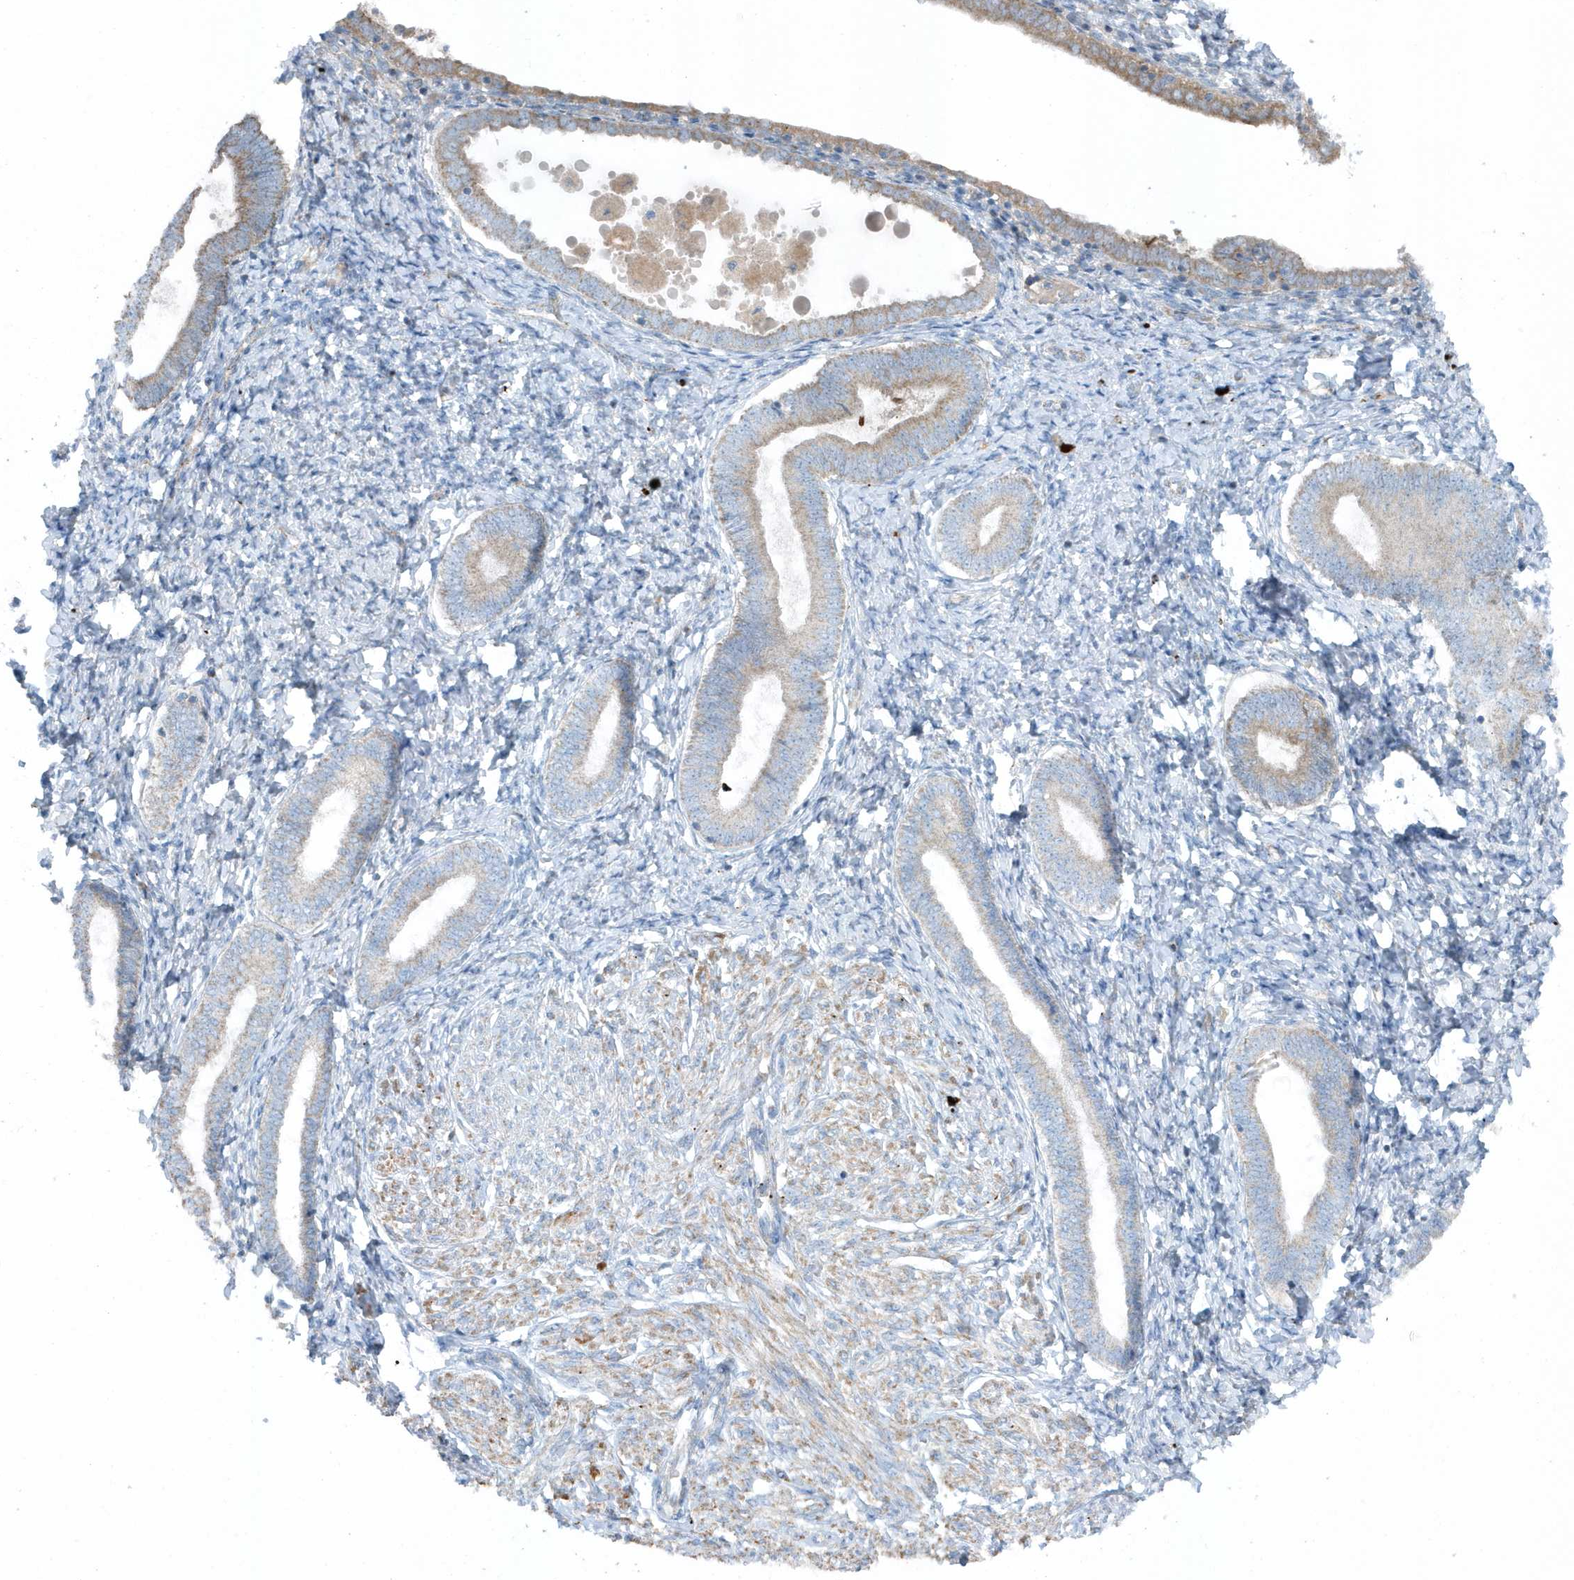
{"staining": {"intensity": "negative", "quantity": "none", "location": "none"}, "tissue": "endometrium", "cell_type": "Cells in endometrial stroma", "image_type": "normal", "snomed": [{"axis": "morphology", "description": "Normal tissue, NOS"}, {"axis": "topography", "description": "Endometrium"}], "caption": "A photomicrograph of endometrium stained for a protein exhibits no brown staining in cells in endometrial stroma.", "gene": "SLC38A2", "patient": {"sex": "female", "age": 72}}